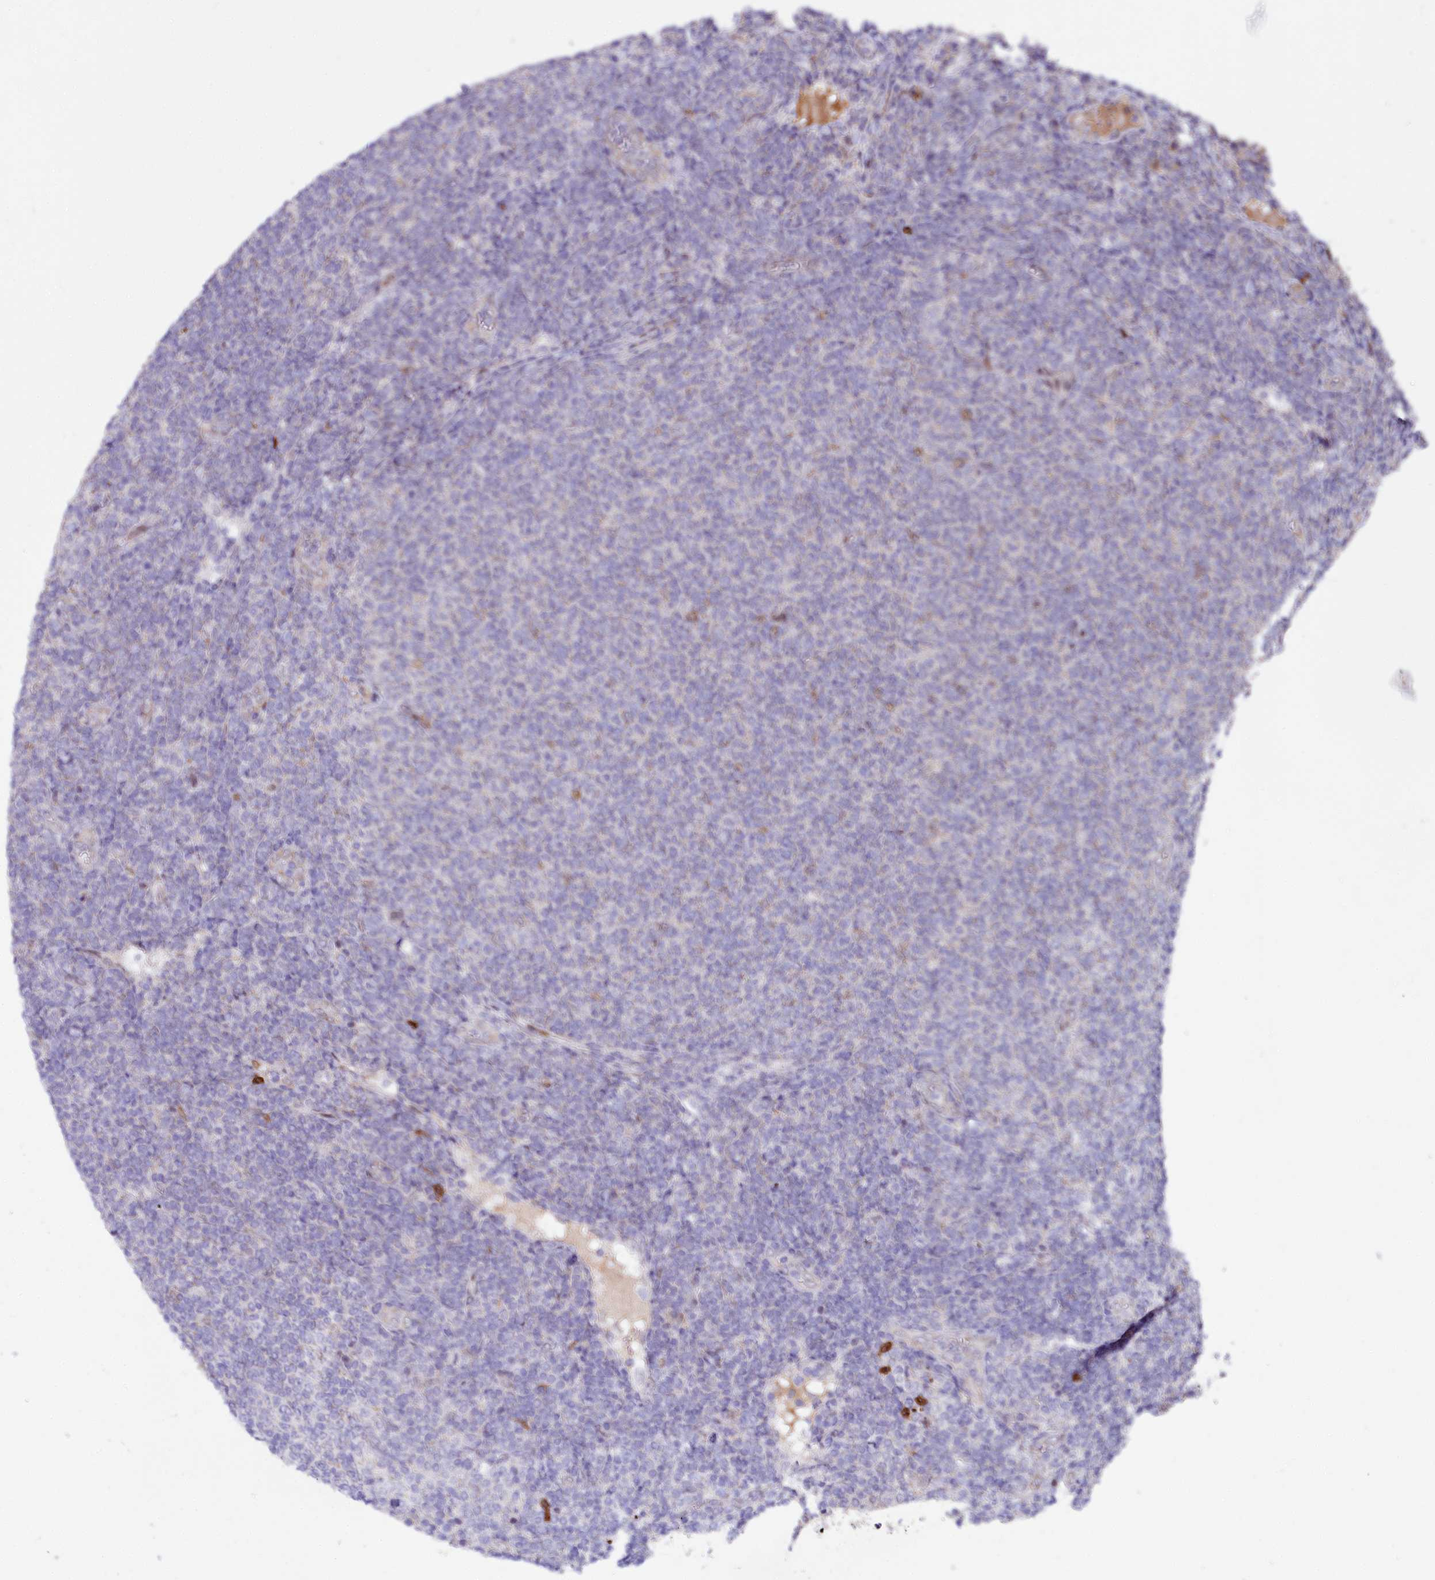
{"staining": {"intensity": "negative", "quantity": "none", "location": "none"}, "tissue": "lymphoma", "cell_type": "Tumor cells", "image_type": "cancer", "snomed": [{"axis": "morphology", "description": "Malignant lymphoma, non-Hodgkin's type, Low grade"}, {"axis": "topography", "description": "Lymph node"}], "caption": "Malignant lymphoma, non-Hodgkin's type (low-grade) stained for a protein using immunohistochemistry reveals no expression tumor cells.", "gene": "ZNF226", "patient": {"sex": "male", "age": 66}}